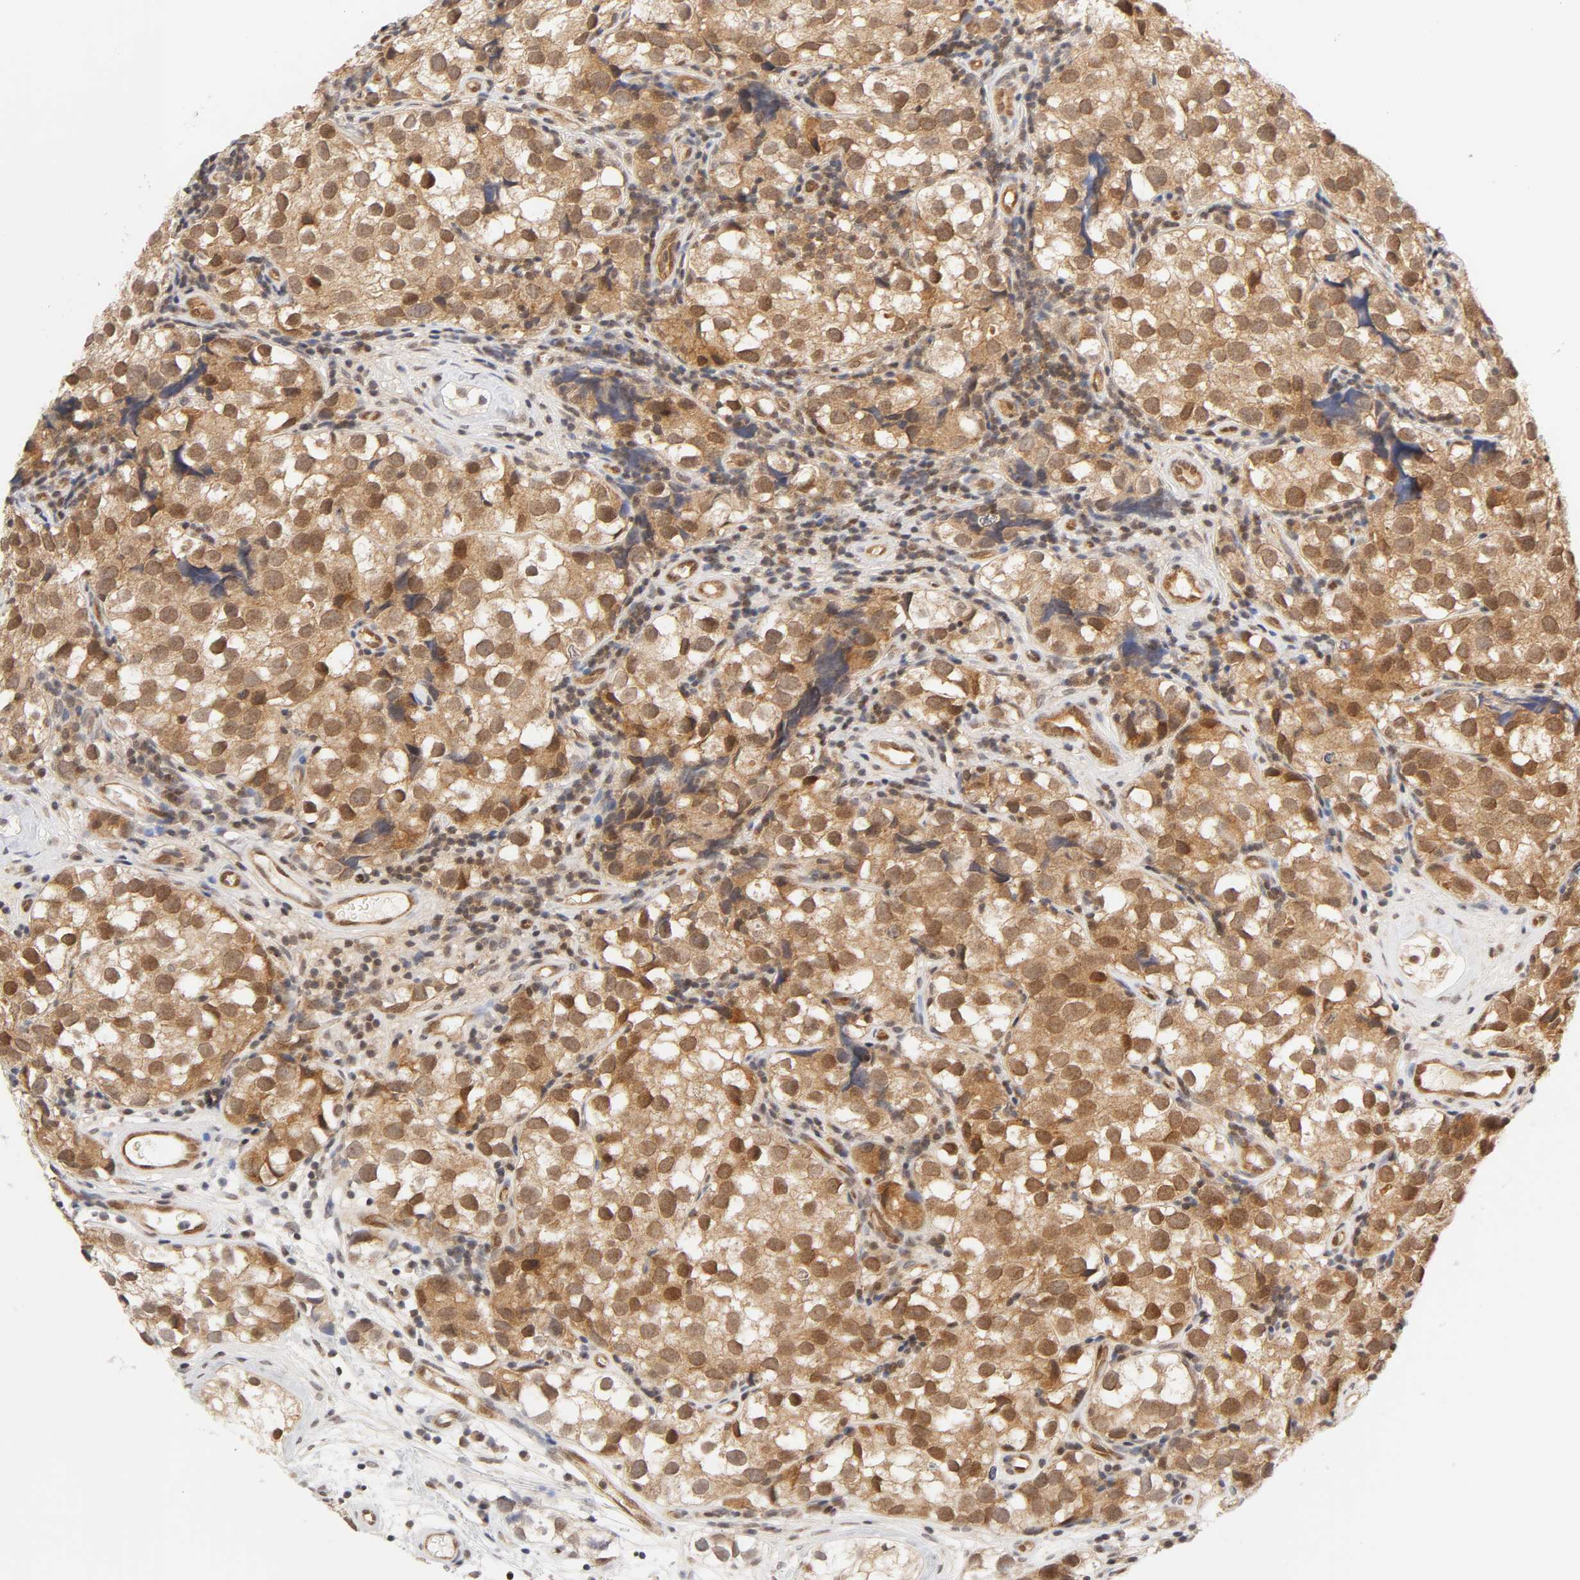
{"staining": {"intensity": "moderate", "quantity": ">75%", "location": "cytoplasmic/membranous,nuclear"}, "tissue": "testis cancer", "cell_type": "Tumor cells", "image_type": "cancer", "snomed": [{"axis": "morphology", "description": "Seminoma, NOS"}, {"axis": "topography", "description": "Testis"}], "caption": "A brown stain shows moderate cytoplasmic/membranous and nuclear staining of a protein in testis cancer tumor cells.", "gene": "CDC37", "patient": {"sex": "male", "age": 39}}